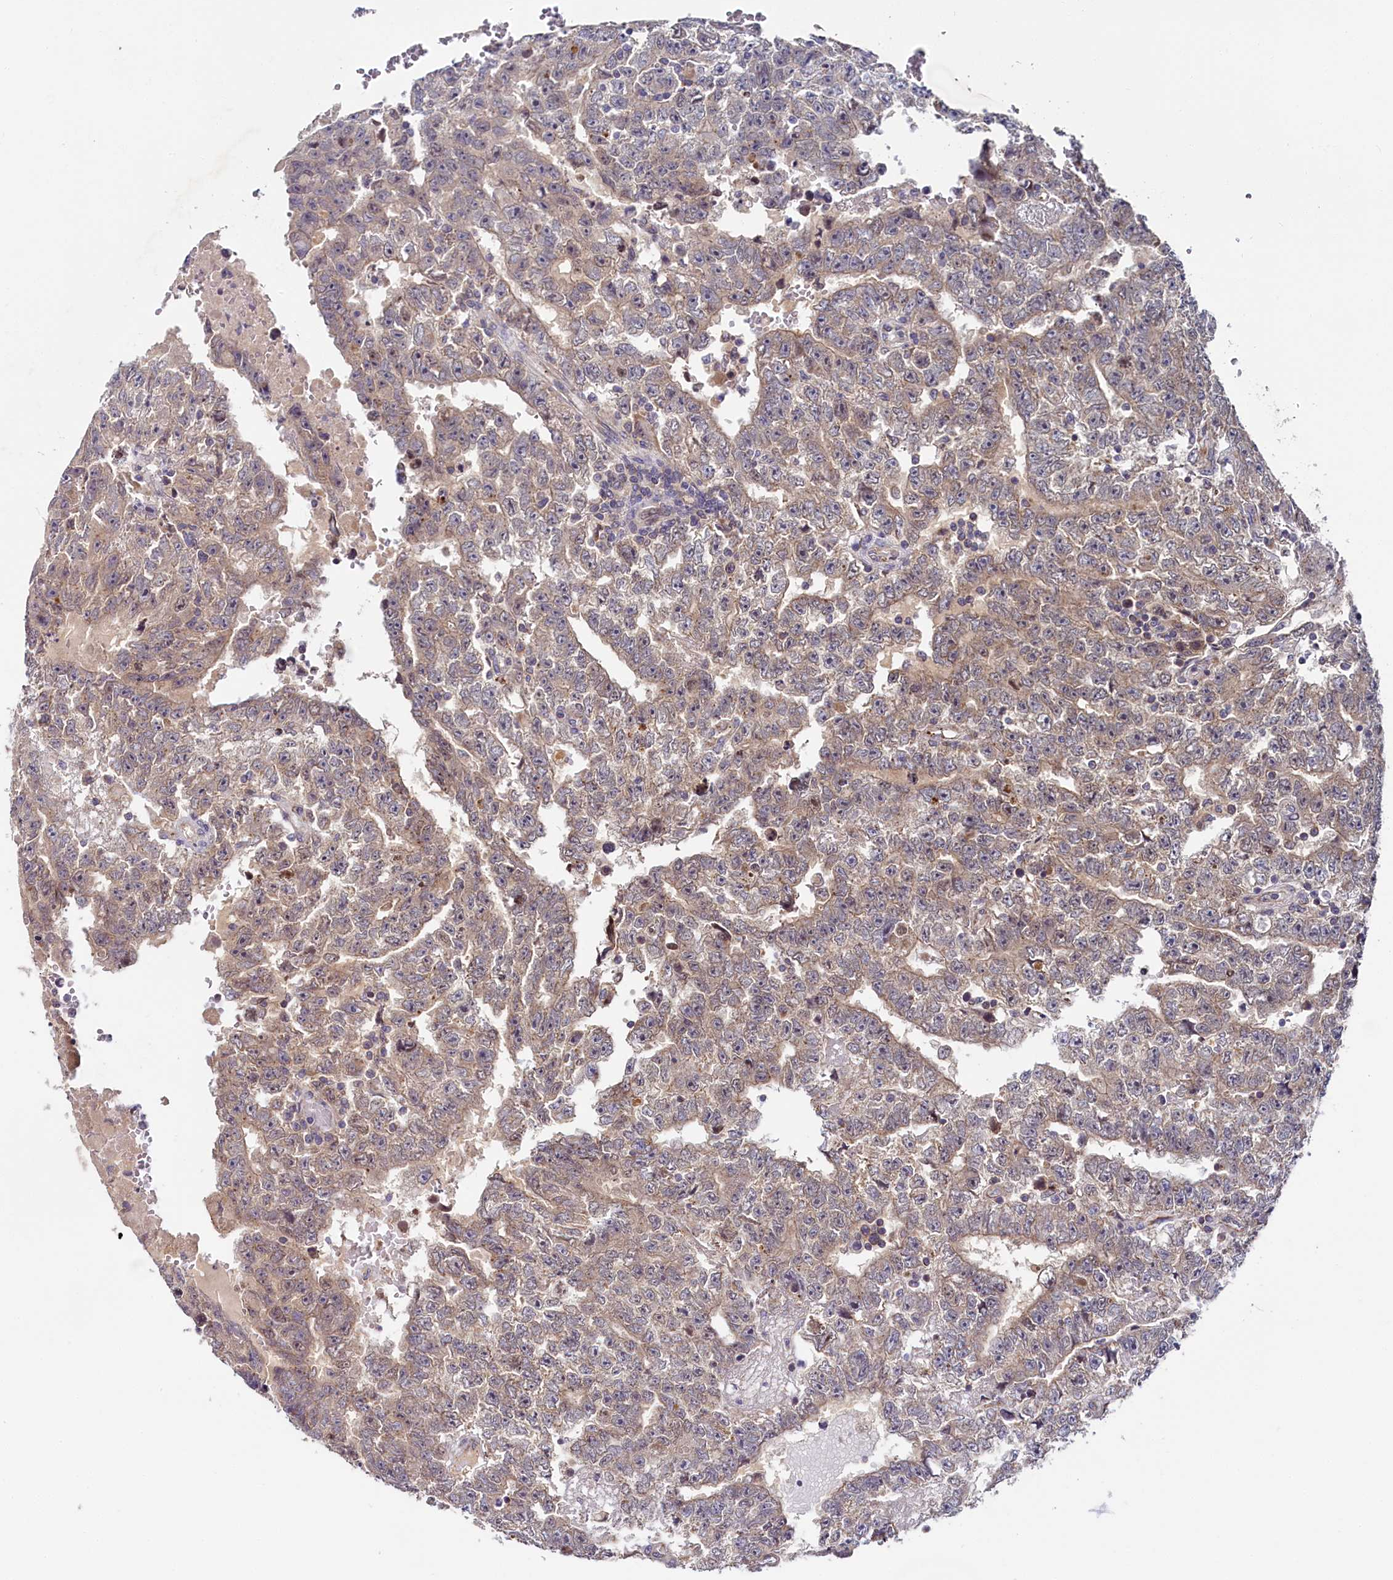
{"staining": {"intensity": "weak", "quantity": ">75%", "location": "cytoplasmic/membranous"}, "tissue": "testis cancer", "cell_type": "Tumor cells", "image_type": "cancer", "snomed": [{"axis": "morphology", "description": "Carcinoma, Embryonal, NOS"}, {"axis": "topography", "description": "Testis"}], "caption": "Immunohistochemistry staining of testis embryonal carcinoma, which demonstrates low levels of weak cytoplasmic/membranous expression in about >75% of tumor cells indicating weak cytoplasmic/membranous protein staining. The staining was performed using DAB (brown) for protein detection and nuclei were counterstained in hematoxylin (blue).", "gene": "SPINK9", "patient": {"sex": "male", "age": 25}}